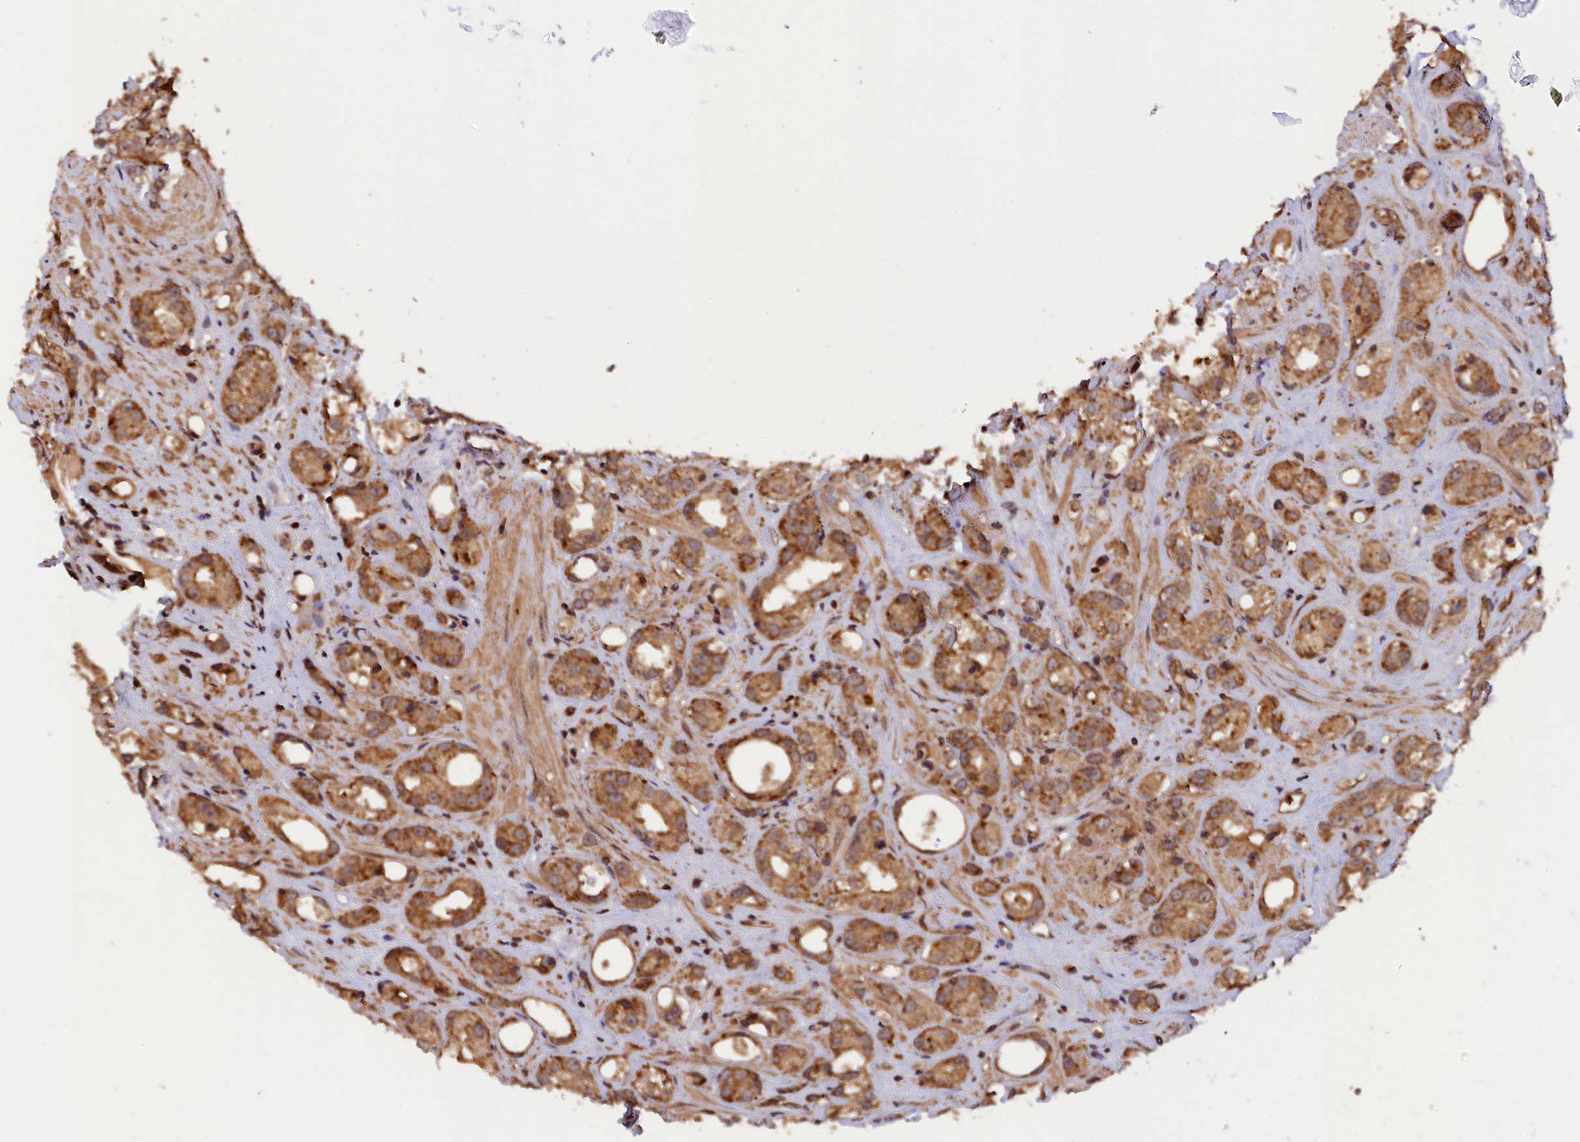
{"staining": {"intensity": "moderate", "quantity": ">75%", "location": "cytoplasmic/membranous"}, "tissue": "prostate cancer", "cell_type": "Tumor cells", "image_type": "cancer", "snomed": [{"axis": "morphology", "description": "Adenocarcinoma, NOS"}, {"axis": "topography", "description": "Prostate"}], "caption": "High-power microscopy captured an immunohistochemistry (IHC) micrograph of adenocarcinoma (prostate), revealing moderate cytoplasmic/membranous staining in about >75% of tumor cells.", "gene": "IST1", "patient": {"sex": "male", "age": 79}}